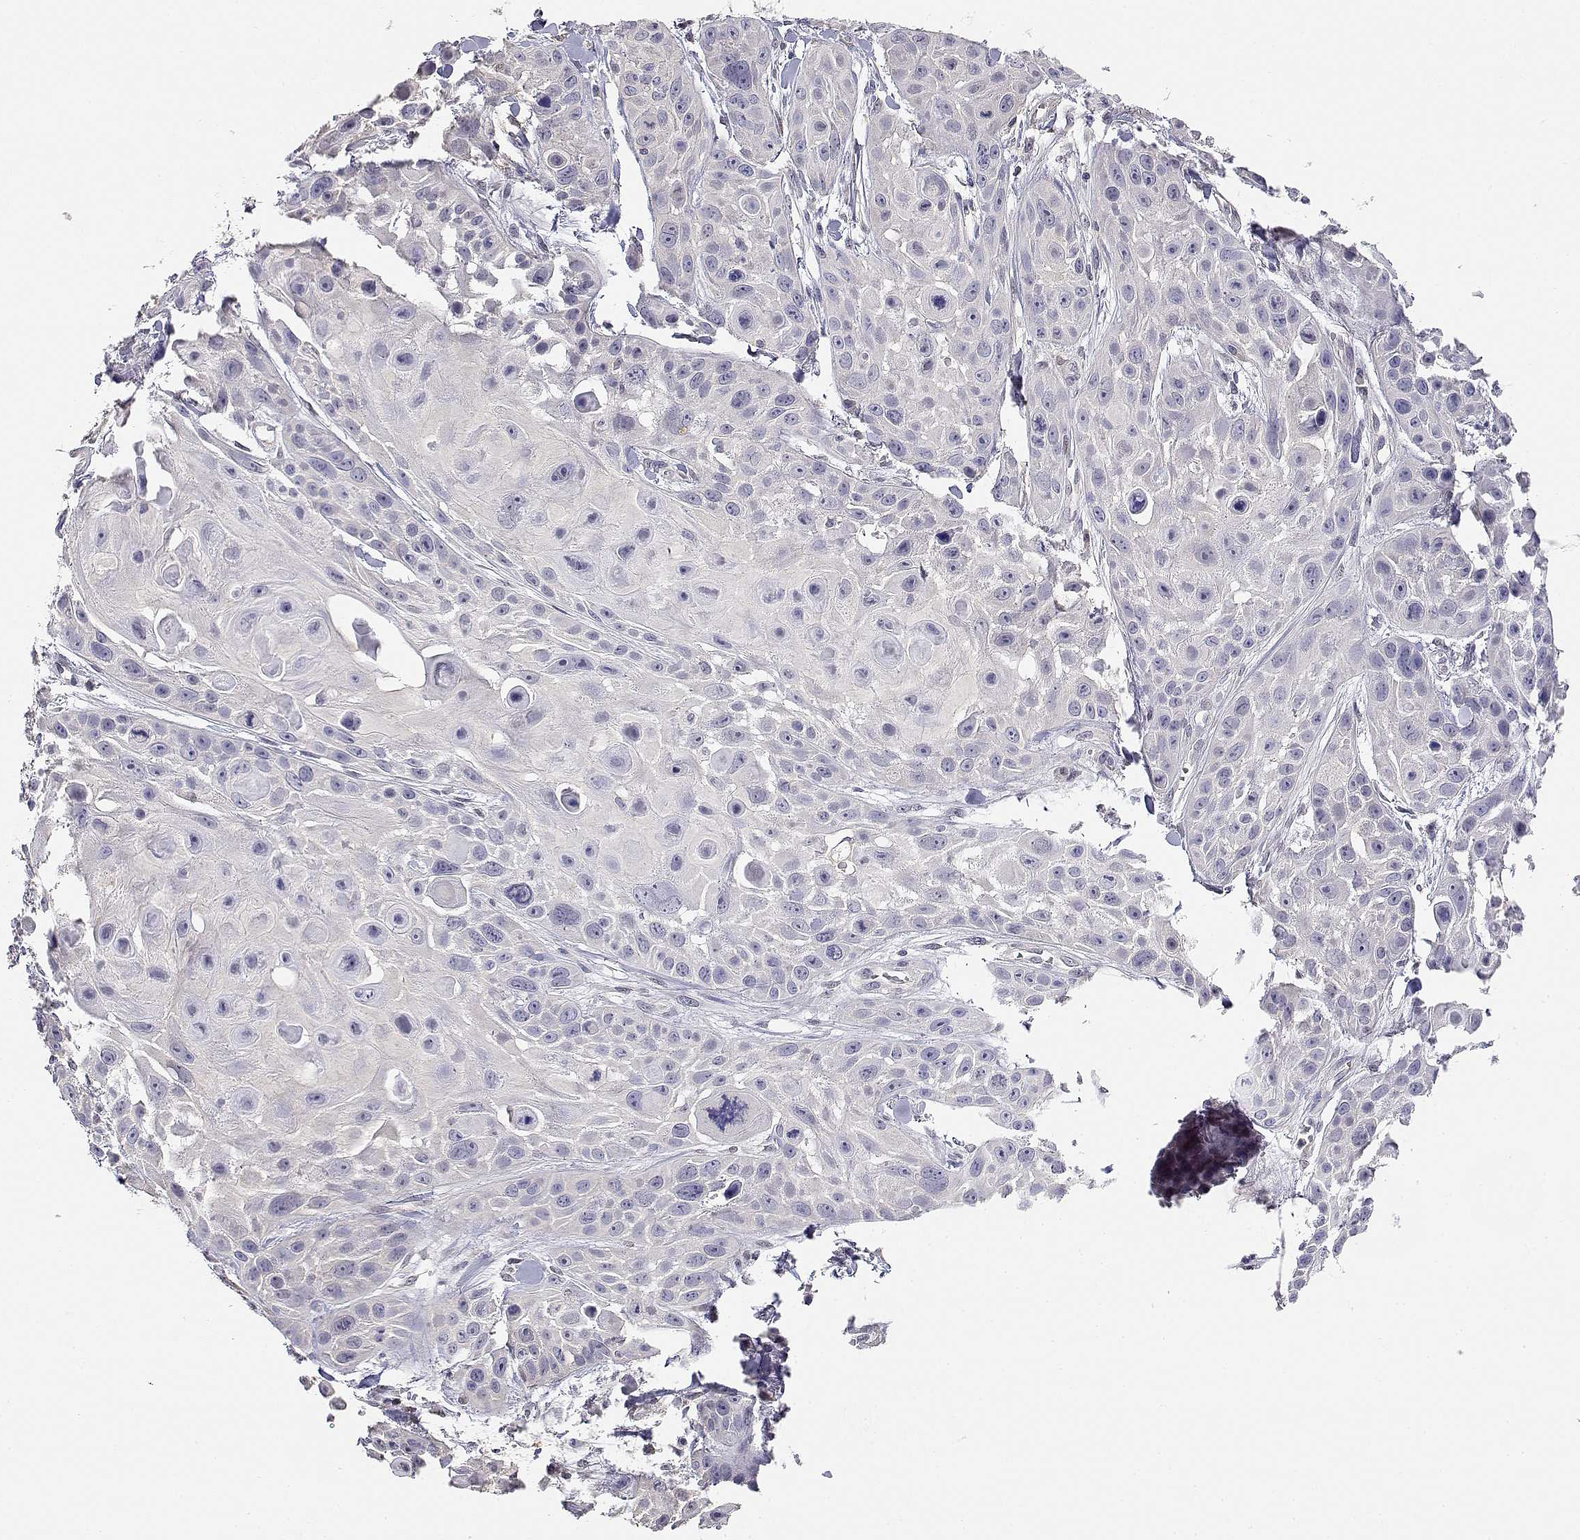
{"staining": {"intensity": "negative", "quantity": "none", "location": "none"}, "tissue": "skin cancer", "cell_type": "Tumor cells", "image_type": "cancer", "snomed": [{"axis": "morphology", "description": "Squamous cell carcinoma, NOS"}, {"axis": "topography", "description": "Skin"}, {"axis": "topography", "description": "Anal"}], "caption": "IHC image of human skin cancer (squamous cell carcinoma) stained for a protein (brown), which demonstrates no positivity in tumor cells. (Immunohistochemistry (ihc), brightfield microscopy, high magnification).", "gene": "ADA", "patient": {"sex": "female", "age": 75}}